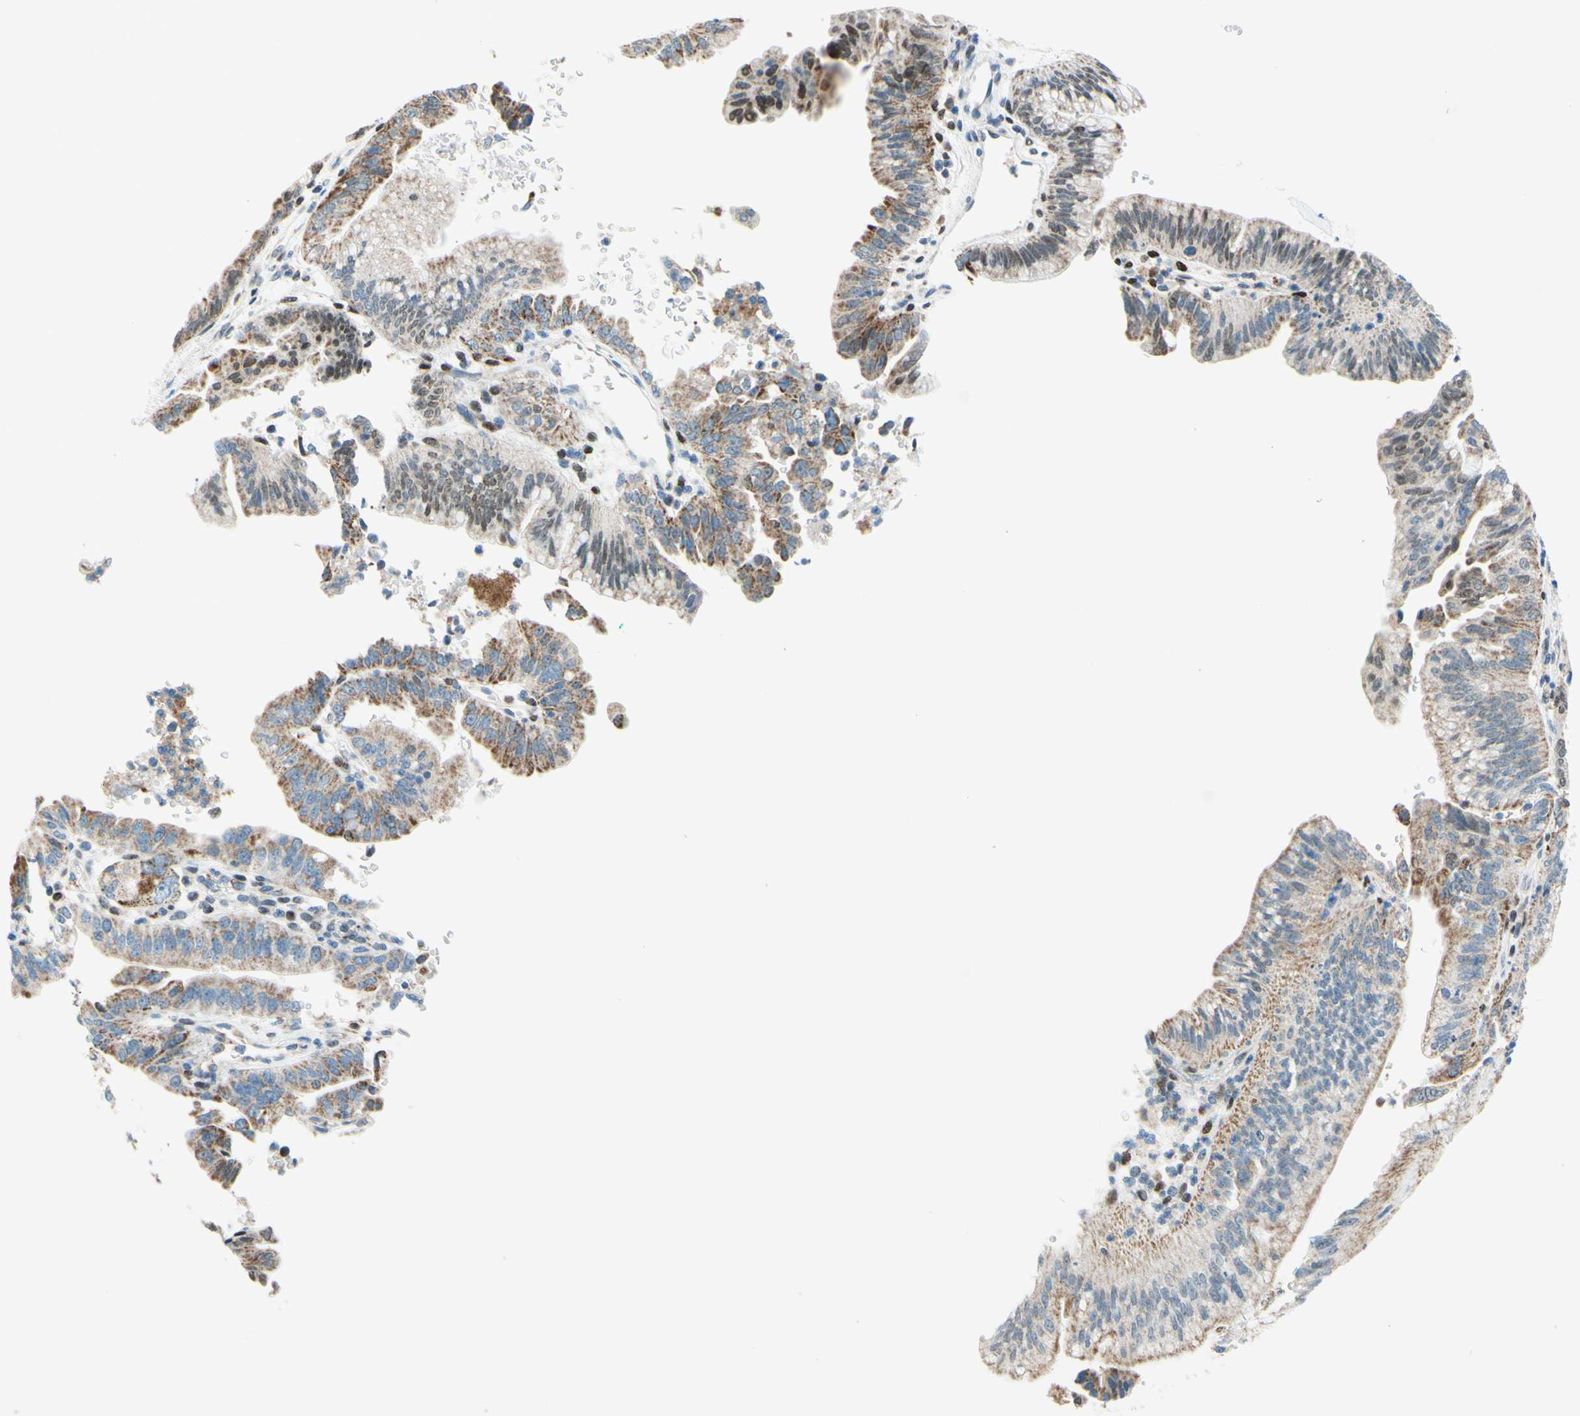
{"staining": {"intensity": "moderate", "quantity": ">75%", "location": "cytoplasmic/membranous"}, "tissue": "pancreatic cancer", "cell_type": "Tumor cells", "image_type": "cancer", "snomed": [{"axis": "morphology", "description": "Adenocarcinoma, NOS"}, {"axis": "topography", "description": "Pancreas"}], "caption": "Human pancreatic adenocarcinoma stained for a protein (brown) shows moderate cytoplasmic/membranous positive positivity in approximately >75% of tumor cells.", "gene": "CBX7", "patient": {"sex": "male", "age": 70}}